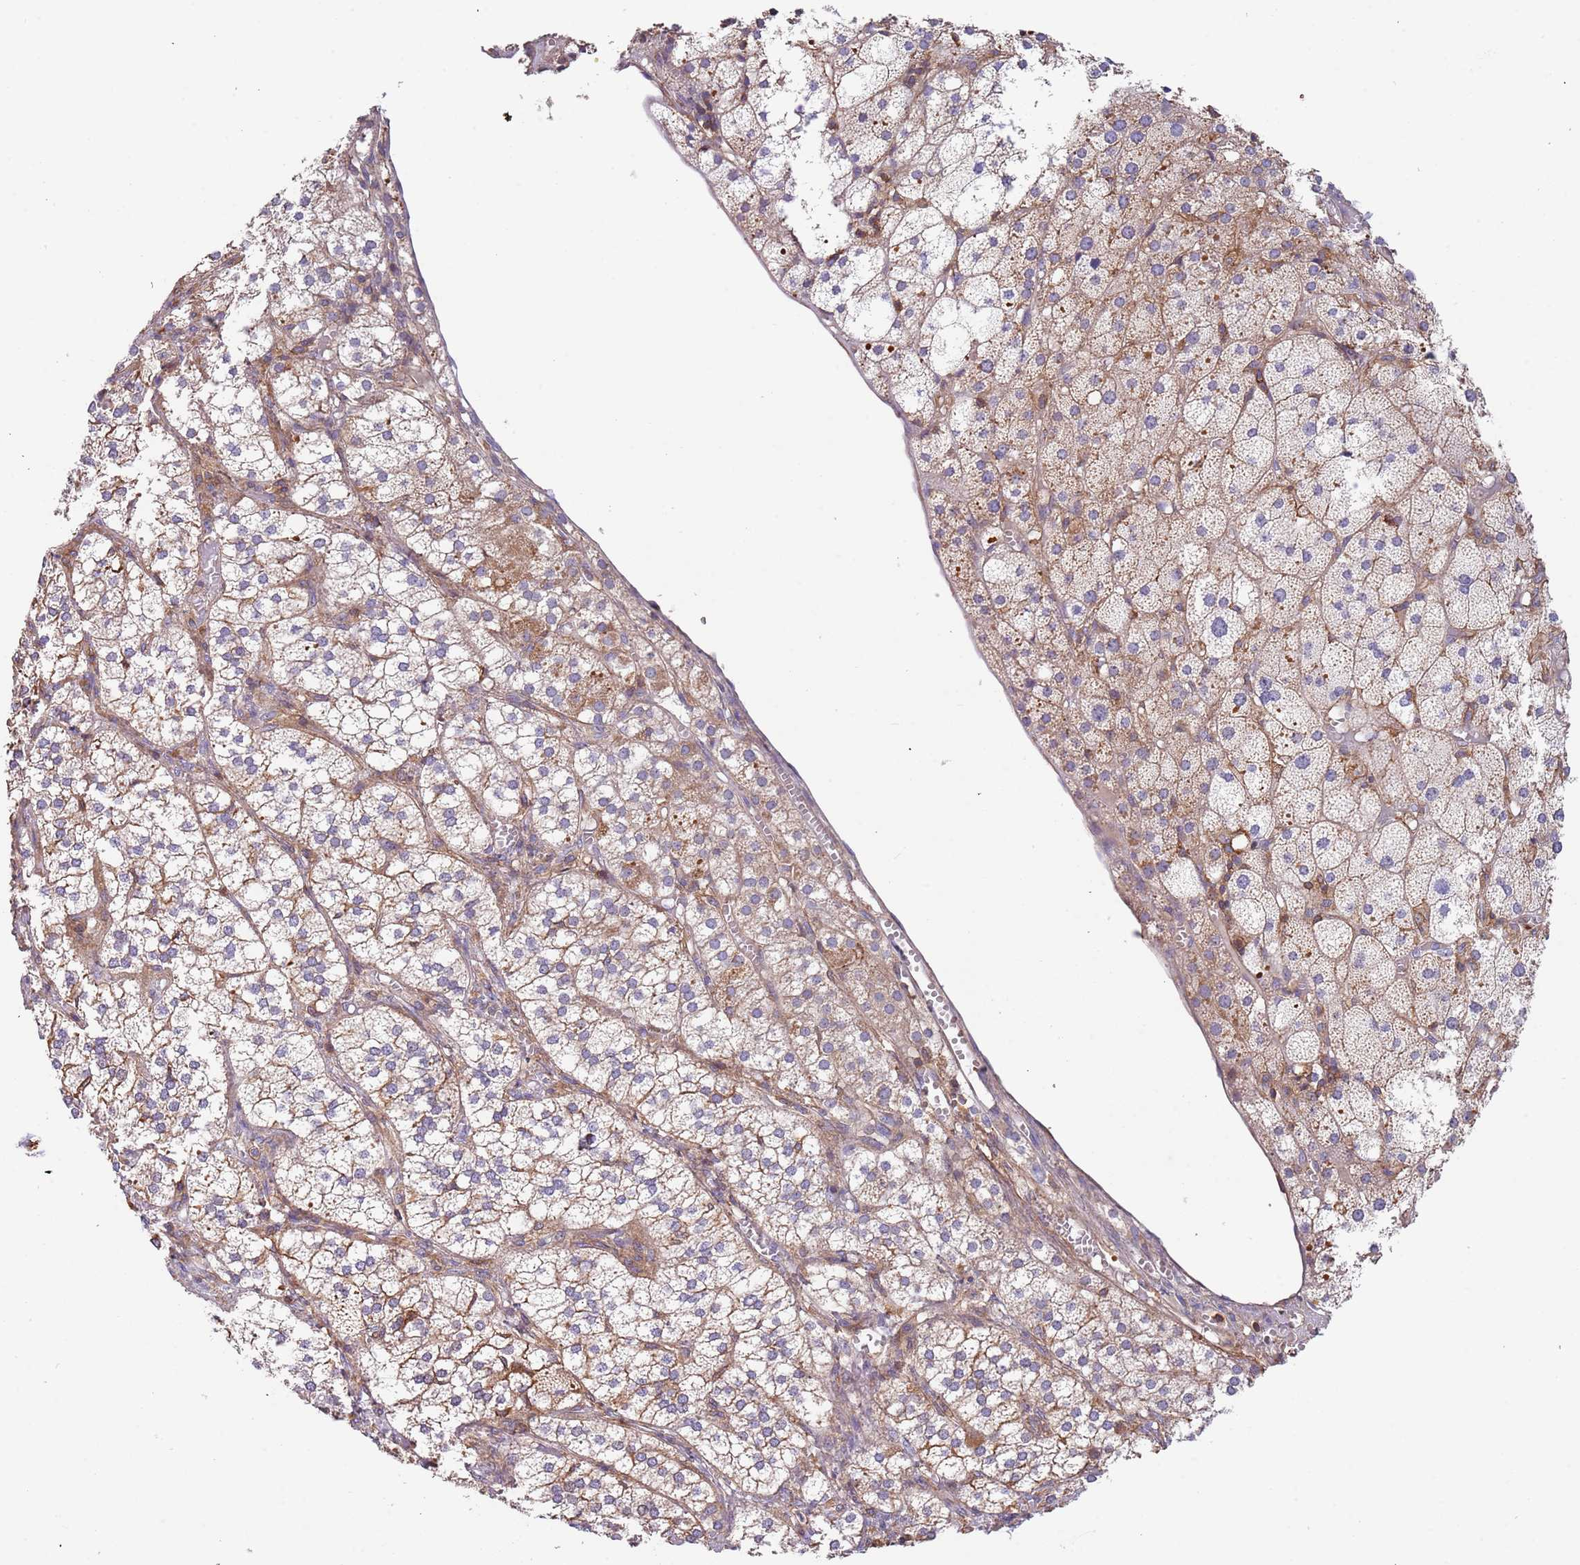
{"staining": {"intensity": "moderate", "quantity": ">75%", "location": "cytoplasmic/membranous"}, "tissue": "adrenal gland", "cell_type": "Glandular cells", "image_type": "normal", "snomed": [{"axis": "morphology", "description": "Normal tissue, NOS"}, {"axis": "topography", "description": "Adrenal gland"}], "caption": "The photomicrograph shows immunohistochemical staining of benign adrenal gland. There is moderate cytoplasmic/membranous staining is identified in approximately >75% of glandular cells. (Brightfield microscopy of DAB IHC at high magnification).", "gene": "SYT4", "patient": {"sex": "female", "age": 61}}